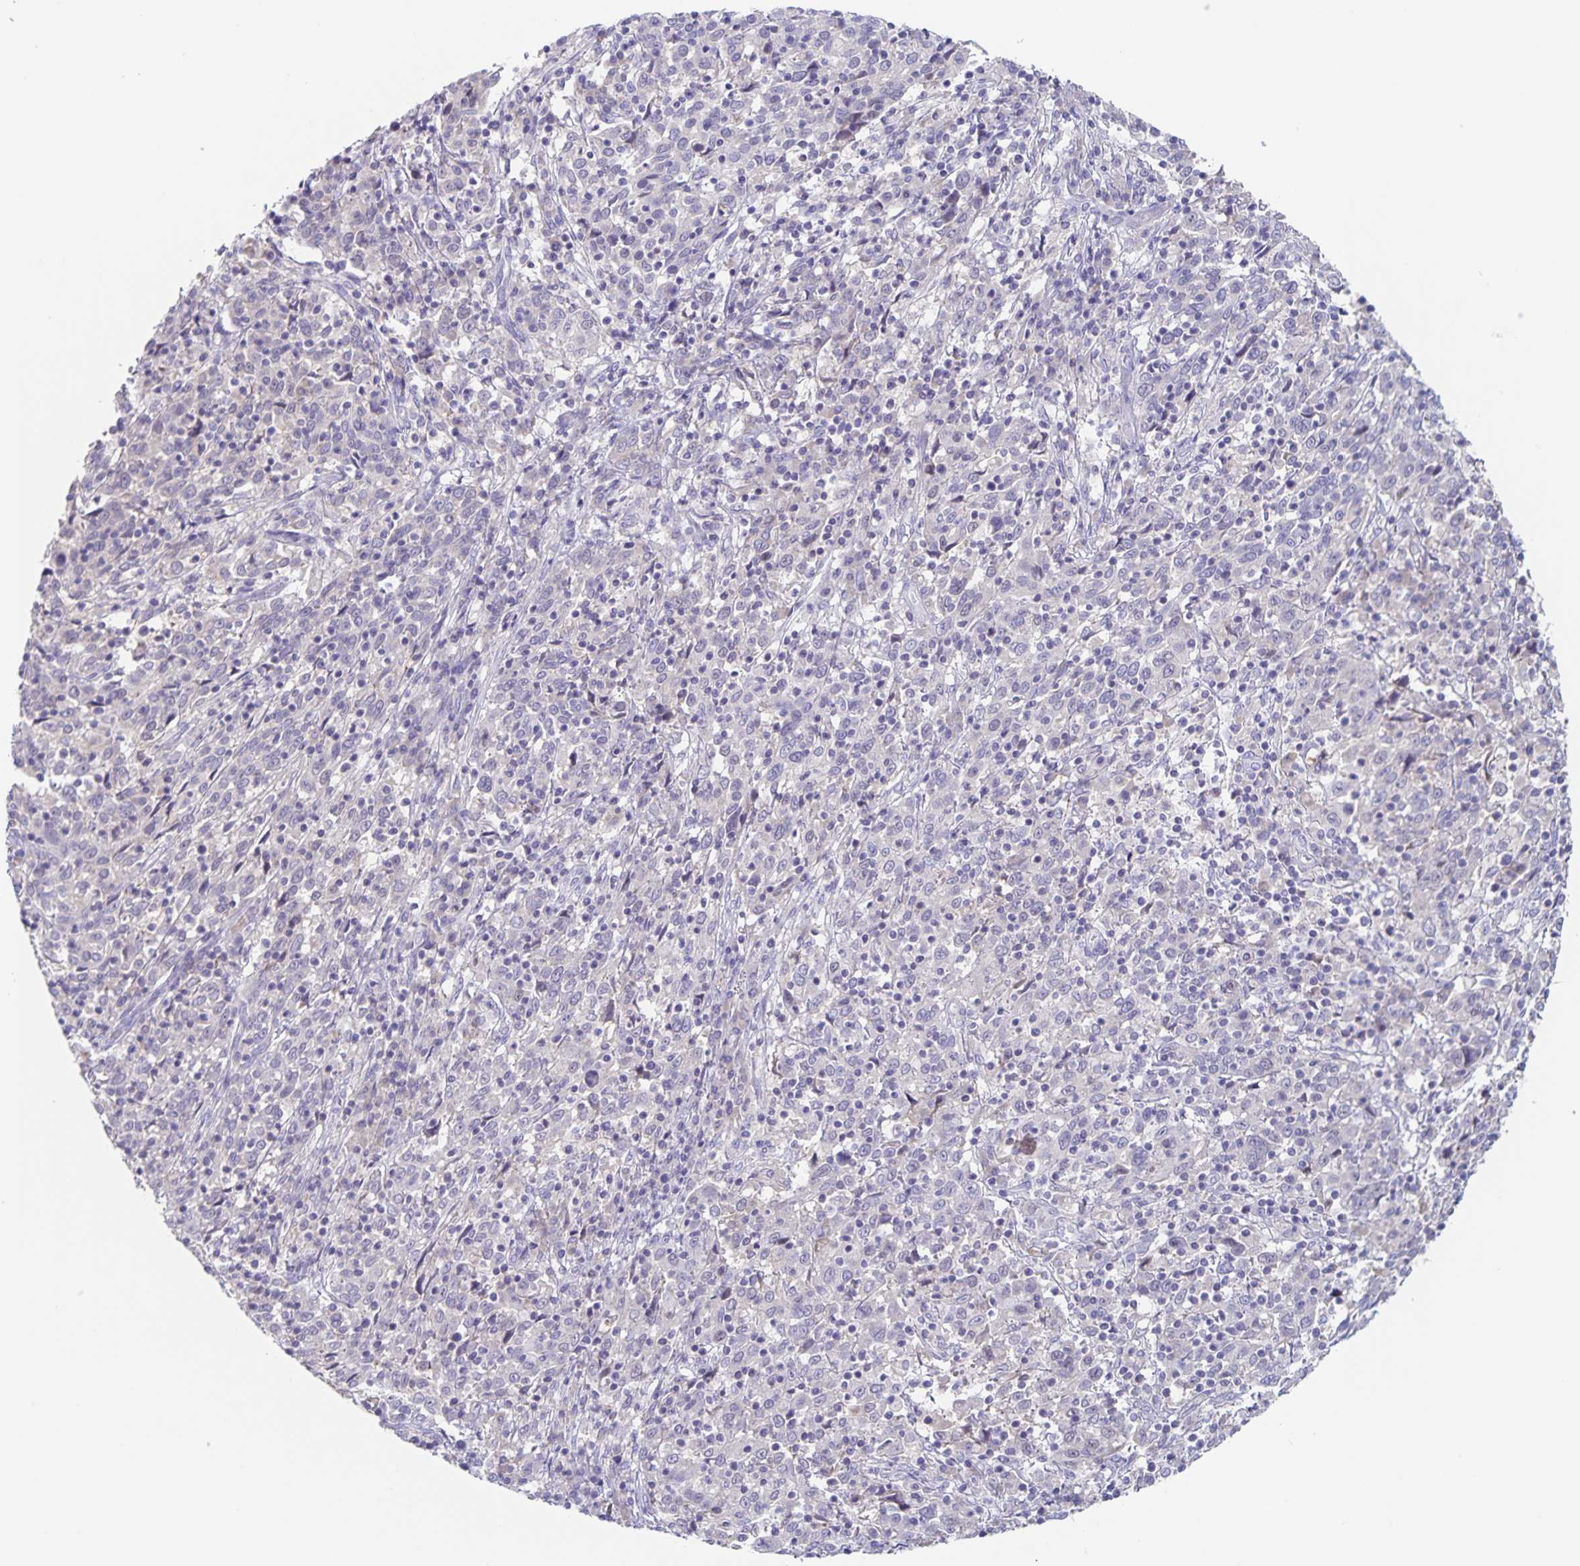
{"staining": {"intensity": "negative", "quantity": "none", "location": "none"}, "tissue": "cervical cancer", "cell_type": "Tumor cells", "image_type": "cancer", "snomed": [{"axis": "morphology", "description": "Squamous cell carcinoma, NOS"}, {"axis": "topography", "description": "Cervix"}], "caption": "This is an immunohistochemistry photomicrograph of human cervical cancer (squamous cell carcinoma). There is no positivity in tumor cells.", "gene": "RPL36A", "patient": {"sex": "female", "age": 46}}